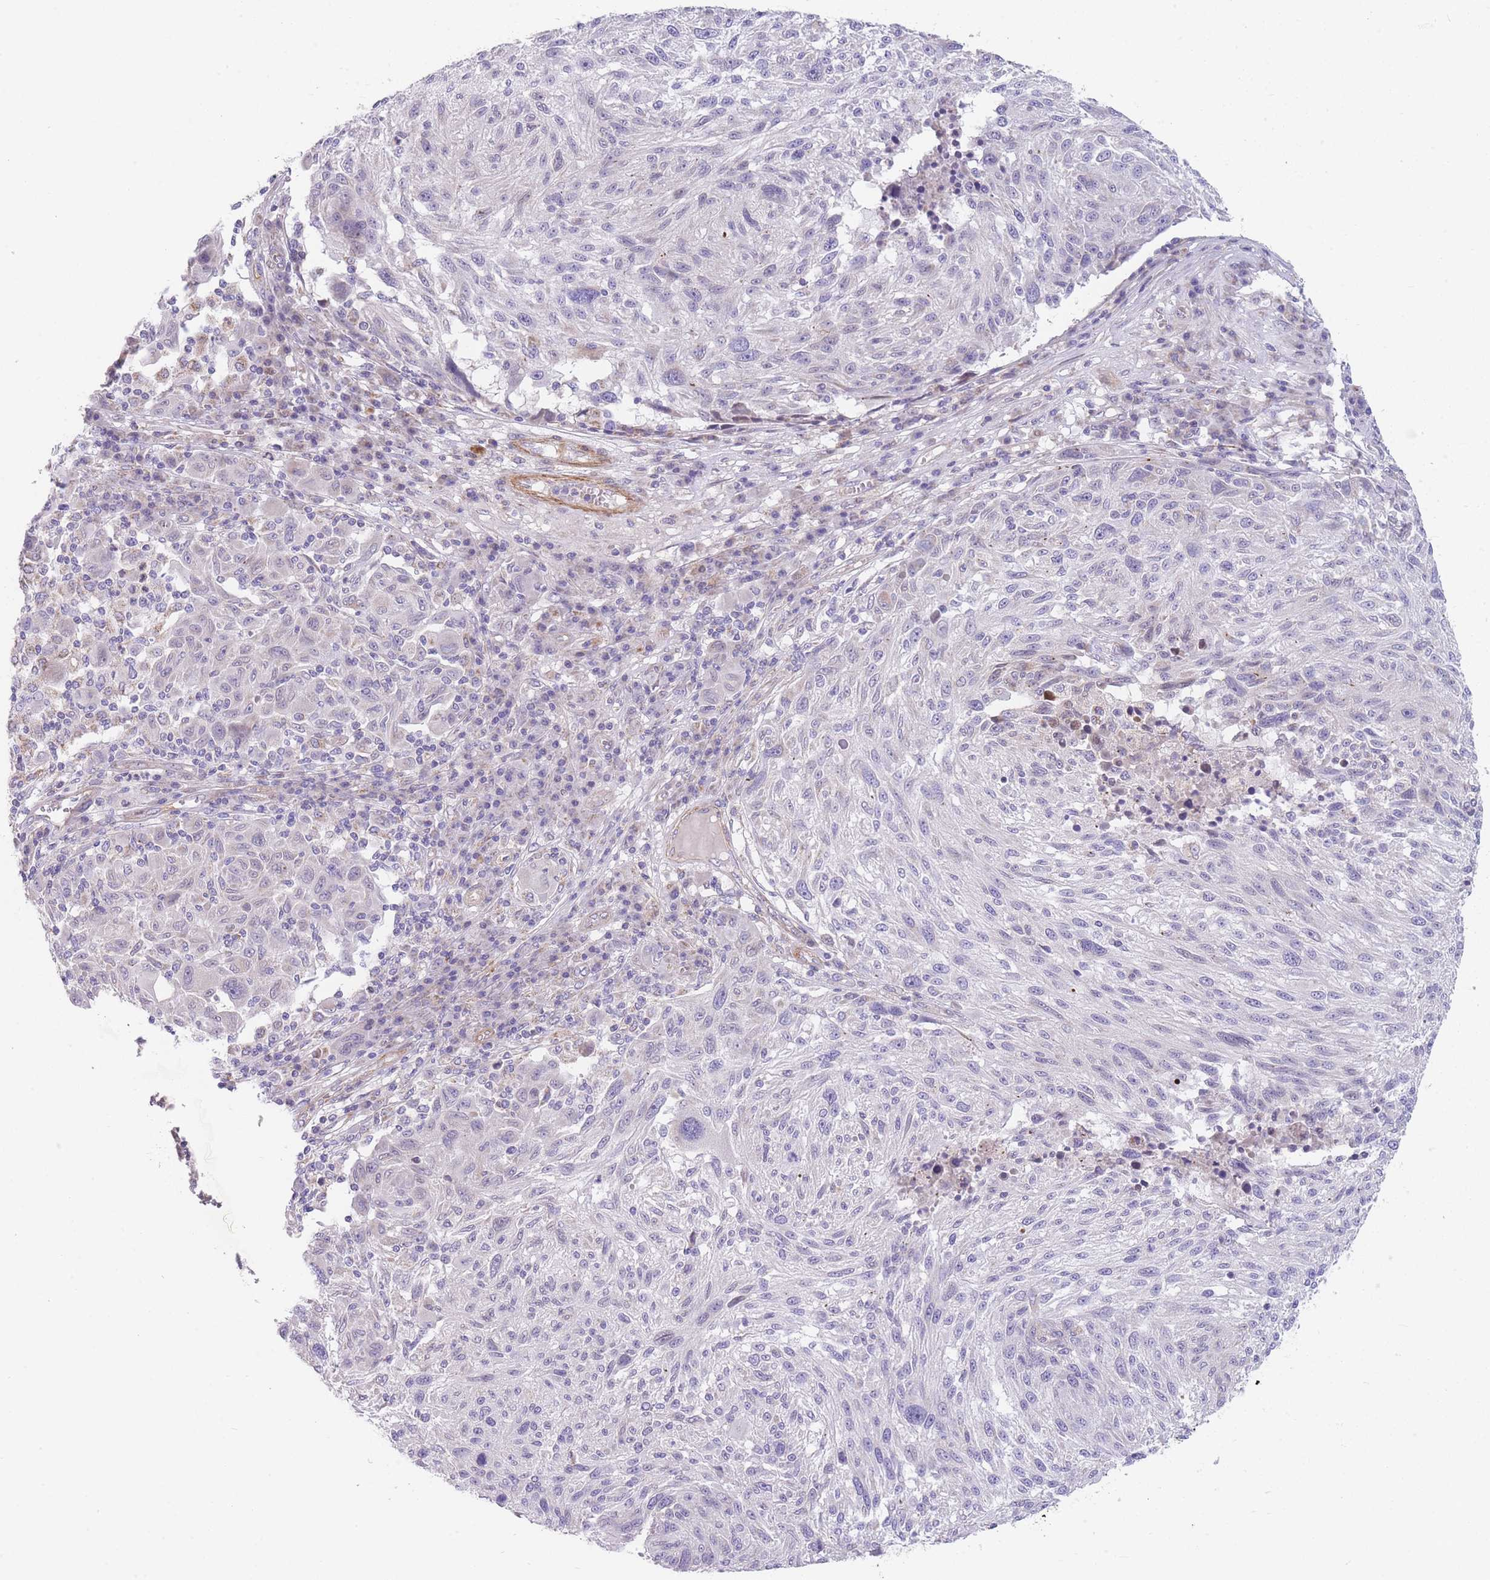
{"staining": {"intensity": "negative", "quantity": "none", "location": "none"}, "tissue": "melanoma", "cell_type": "Tumor cells", "image_type": "cancer", "snomed": [{"axis": "morphology", "description": "Malignant melanoma, NOS"}, {"axis": "topography", "description": "Skin"}], "caption": "This is an immunohistochemistry (IHC) histopathology image of human melanoma. There is no expression in tumor cells.", "gene": "SMPD4", "patient": {"sex": "male", "age": 53}}